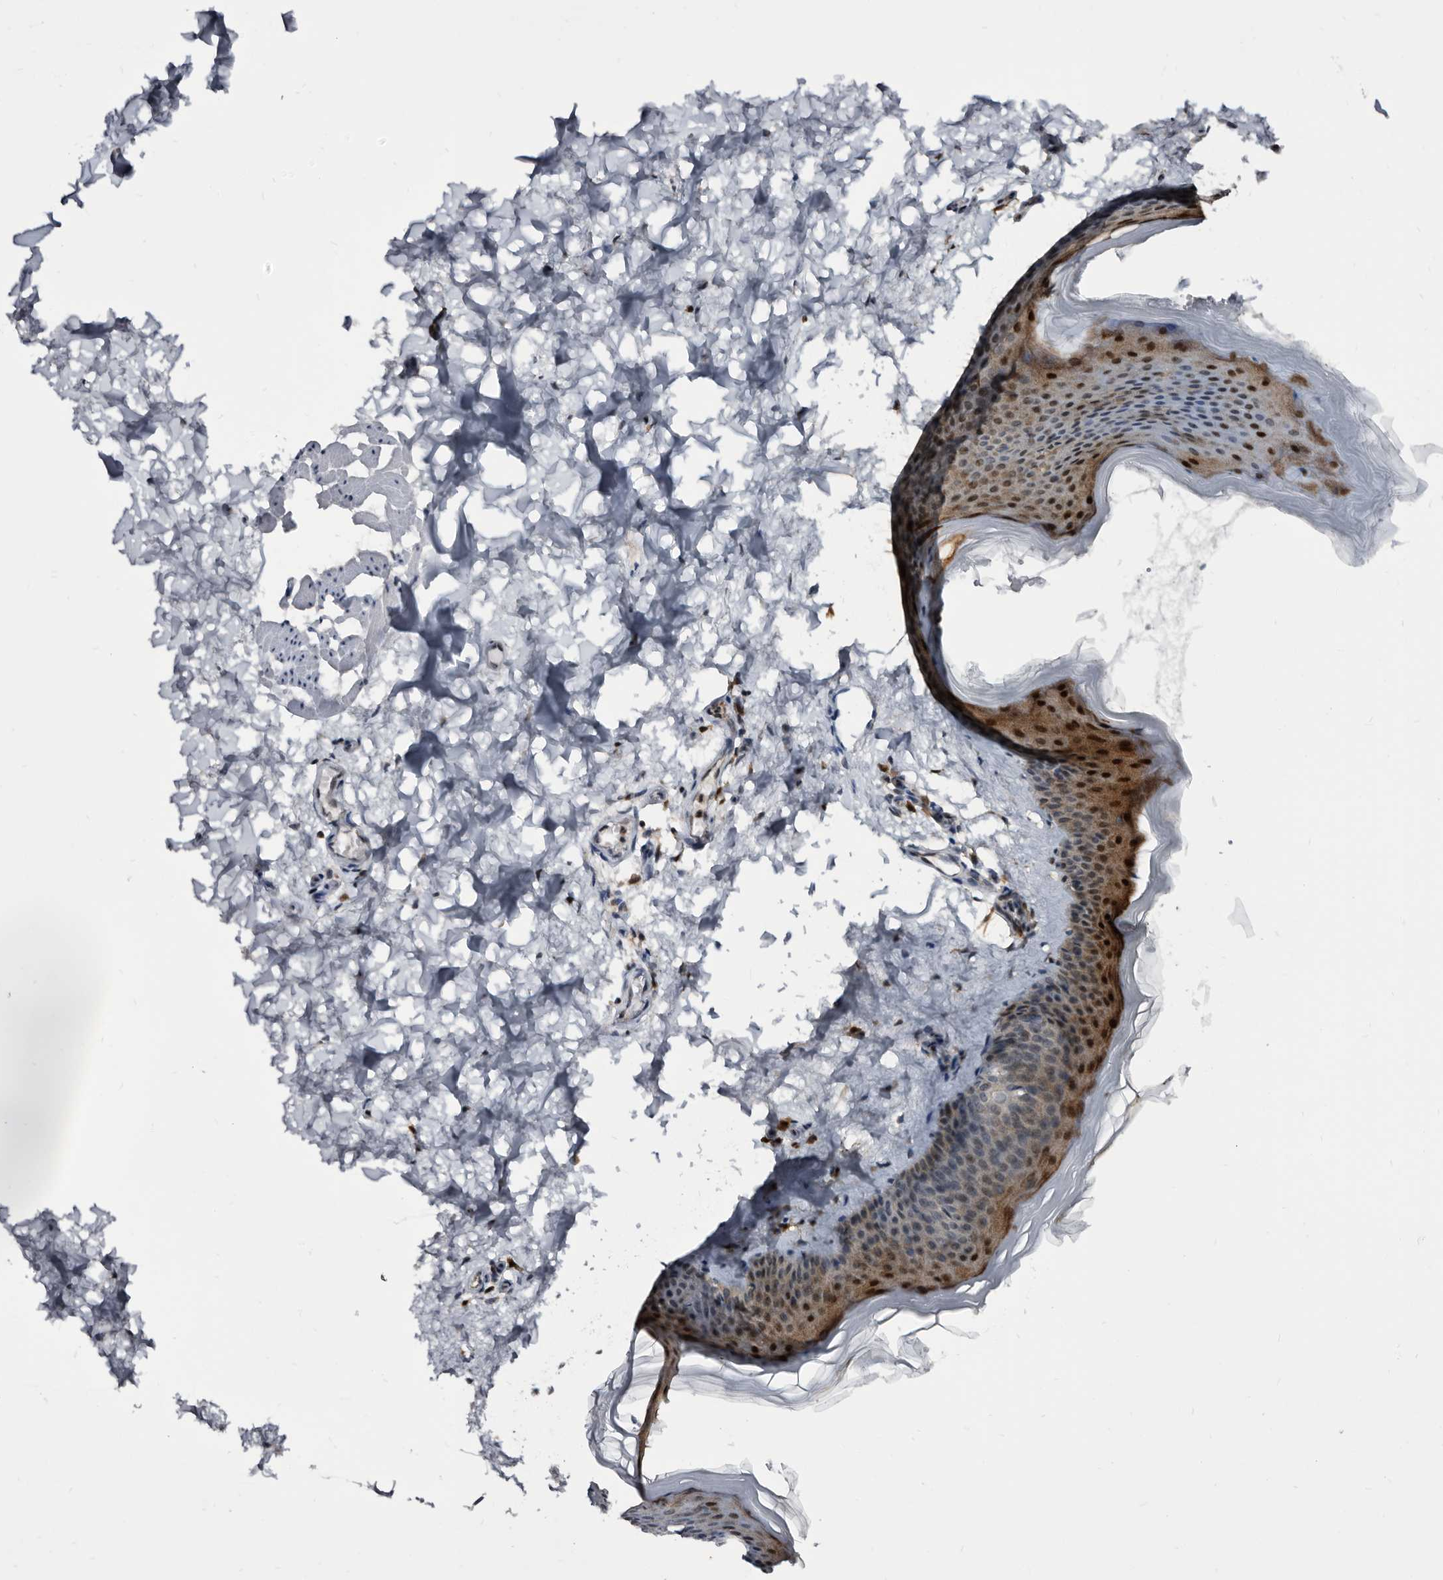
{"staining": {"intensity": "moderate", "quantity": ">75%", "location": "nuclear"}, "tissue": "skin", "cell_type": "Fibroblasts", "image_type": "normal", "snomed": [{"axis": "morphology", "description": "Normal tissue, NOS"}, {"axis": "topography", "description": "Skin"}], "caption": "Immunohistochemistry (IHC) of unremarkable skin demonstrates medium levels of moderate nuclear positivity in about >75% of fibroblasts.", "gene": "SERPINB8", "patient": {"sex": "female", "age": 27}}